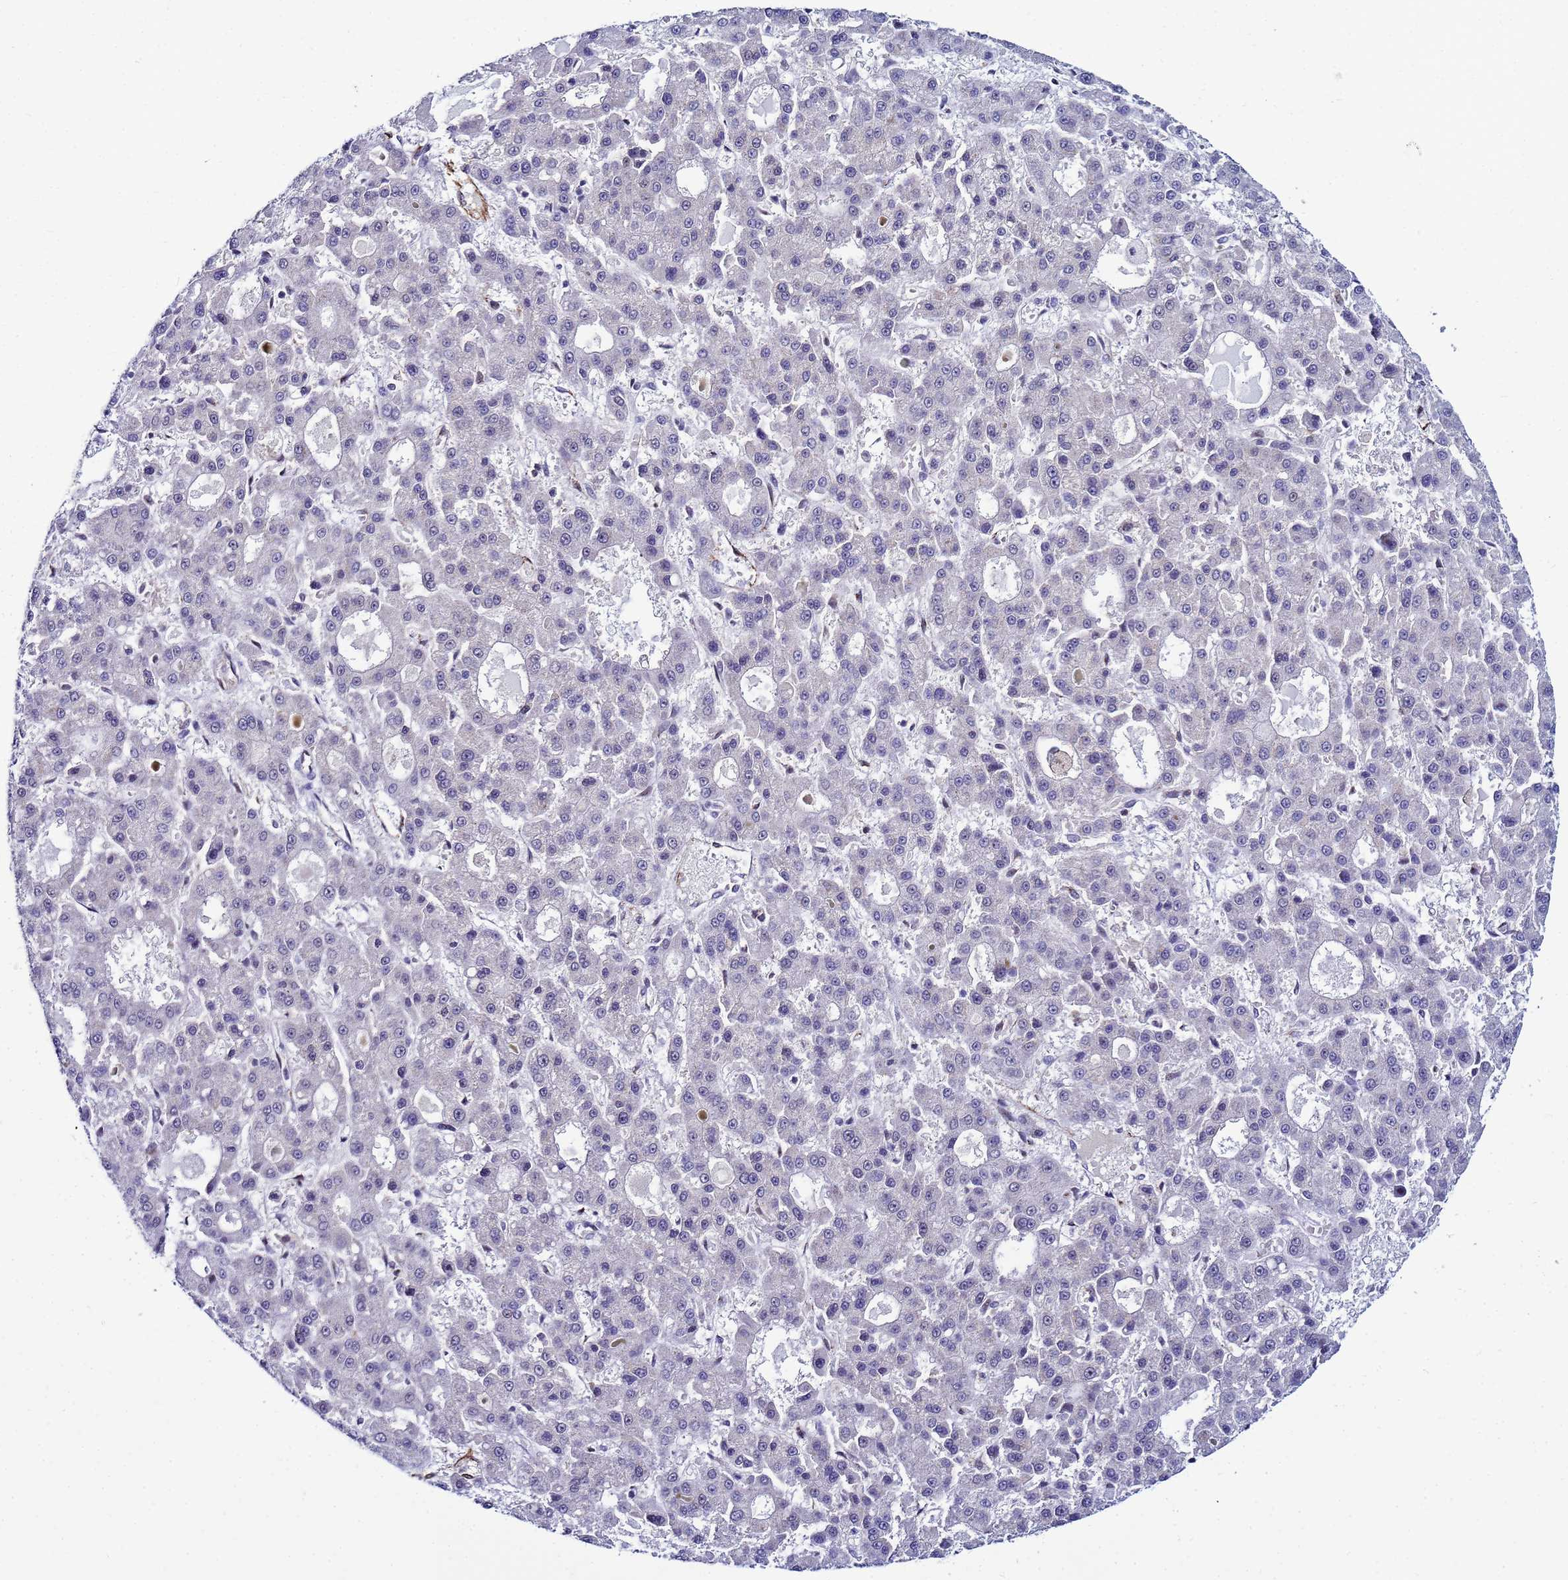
{"staining": {"intensity": "negative", "quantity": "none", "location": "none"}, "tissue": "liver cancer", "cell_type": "Tumor cells", "image_type": "cancer", "snomed": [{"axis": "morphology", "description": "Carcinoma, Hepatocellular, NOS"}, {"axis": "topography", "description": "Liver"}], "caption": "Liver cancer (hepatocellular carcinoma) stained for a protein using immunohistochemistry shows no staining tumor cells.", "gene": "SLC25A37", "patient": {"sex": "male", "age": 70}}